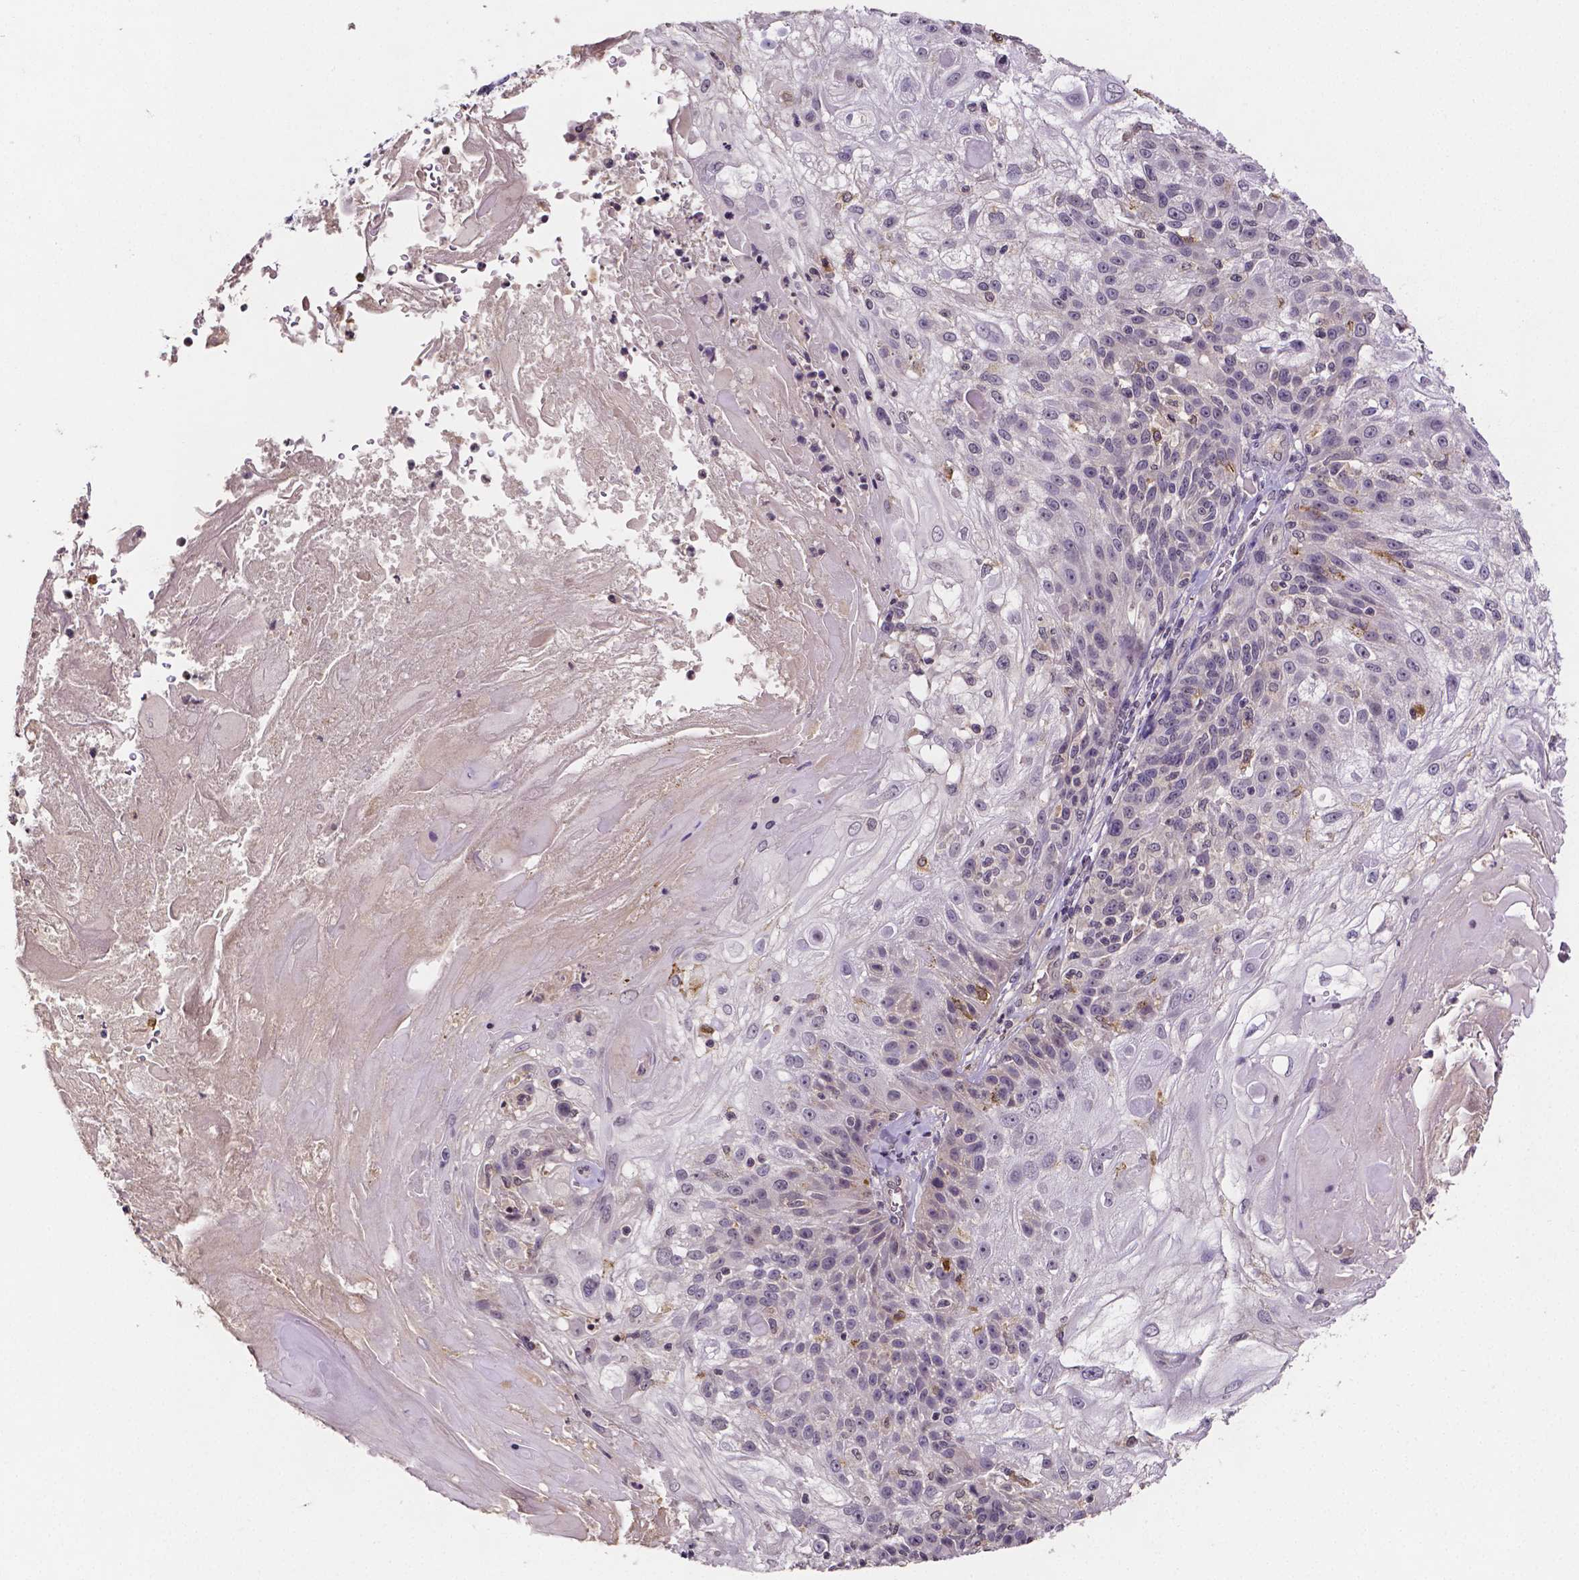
{"staining": {"intensity": "negative", "quantity": "none", "location": "none"}, "tissue": "skin cancer", "cell_type": "Tumor cells", "image_type": "cancer", "snomed": [{"axis": "morphology", "description": "Normal tissue, NOS"}, {"axis": "morphology", "description": "Squamous cell carcinoma, NOS"}, {"axis": "topography", "description": "Skin"}], "caption": "An IHC photomicrograph of skin squamous cell carcinoma is shown. There is no staining in tumor cells of skin squamous cell carcinoma.", "gene": "NRGN", "patient": {"sex": "female", "age": 83}}